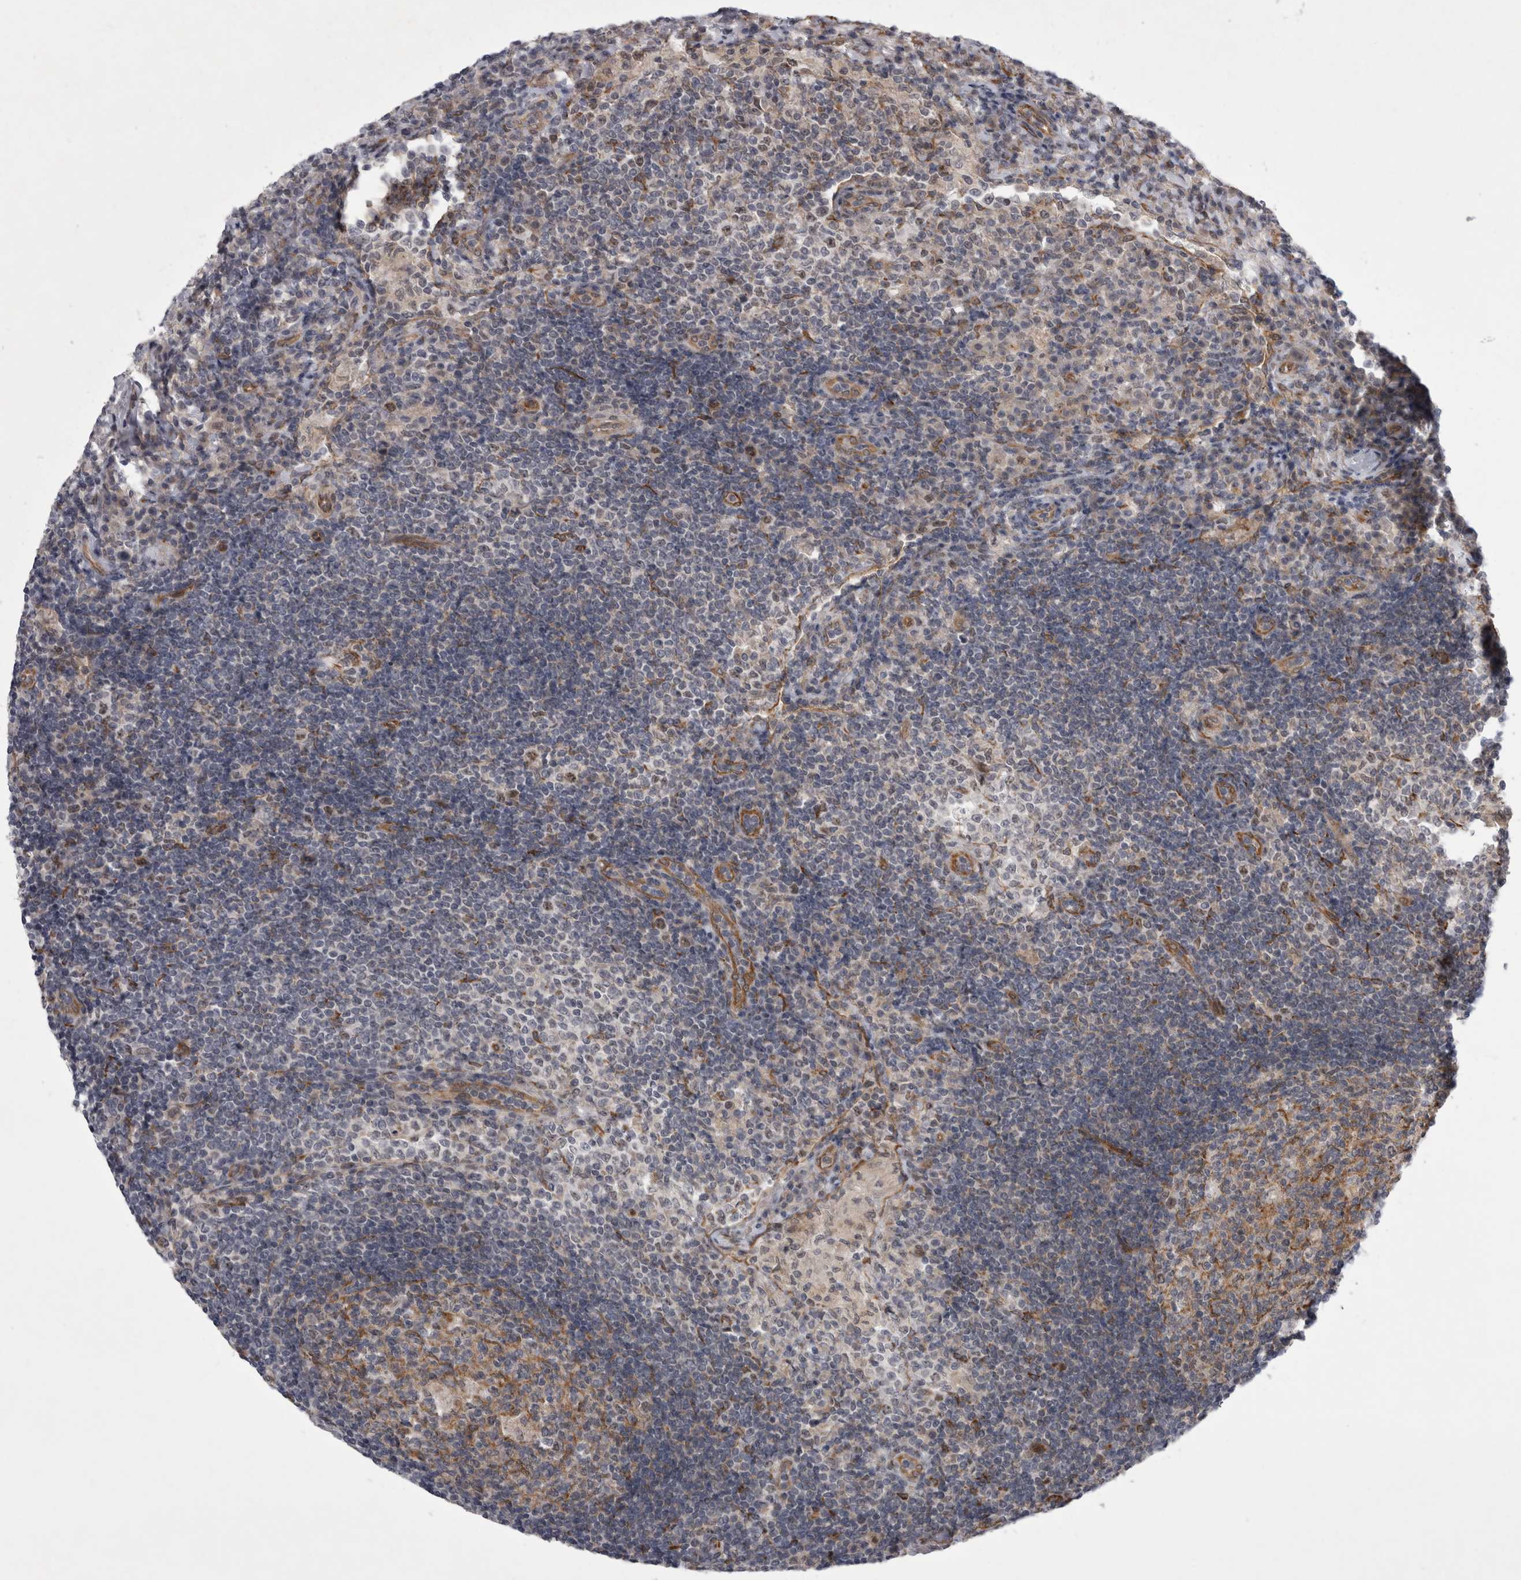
{"staining": {"intensity": "moderate", "quantity": "<25%", "location": "cytoplasmic/membranous"}, "tissue": "lymph node", "cell_type": "Germinal center cells", "image_type": "normal", "snomed": [{"axis": "morphology", "description": "Normal tissue, NOS"}, {"axis": "topography", "description": "Lymph node"}], "caption": "Protein staining exhibits moderate cytoplasmic/membranous staining in about <25% of germinal center cells in normal lymph node.", "gene": "PARP11", "patient": {"sex": "female", "age": 53}}